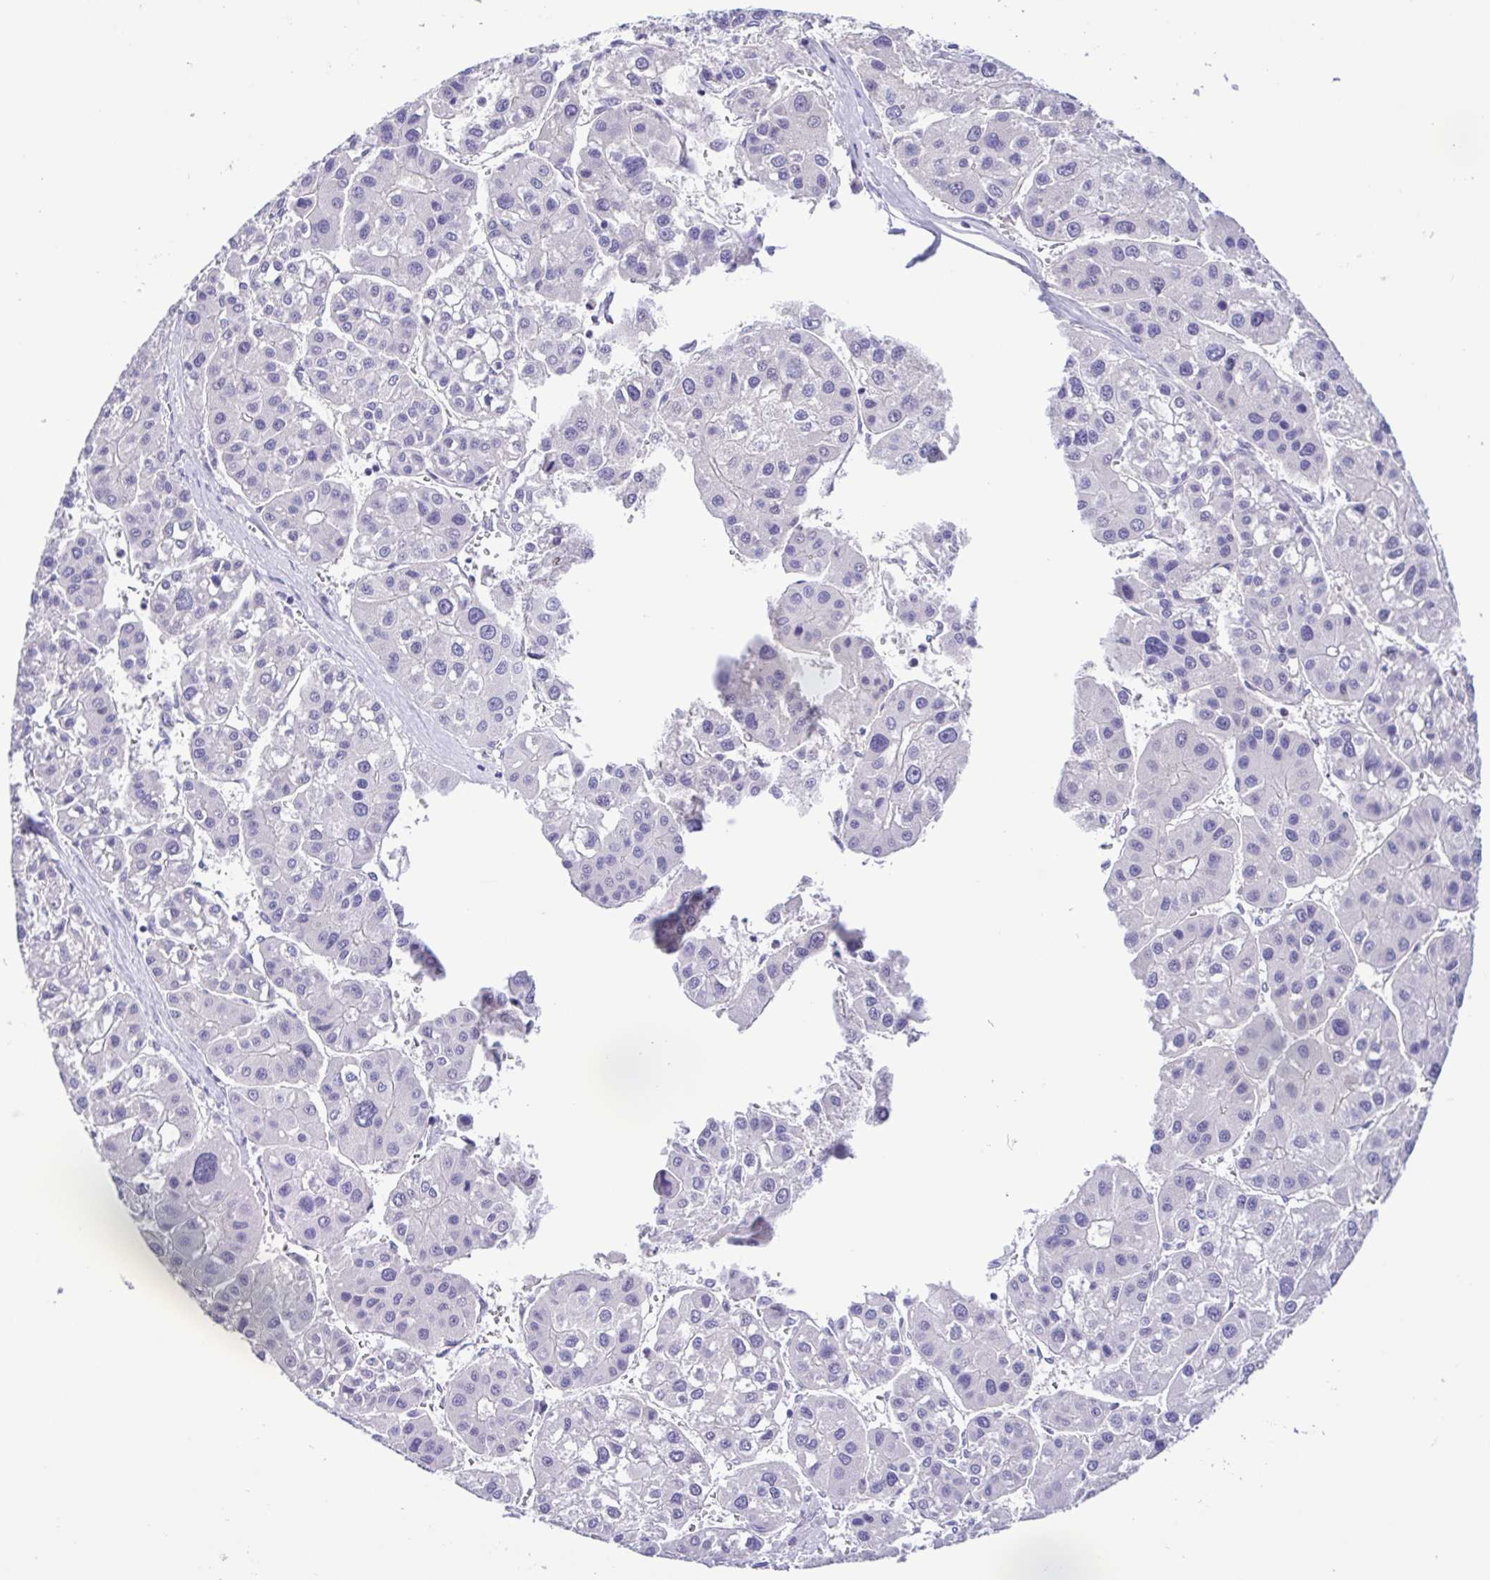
{"staining": {"intensity": "negative", "quantity": "none", "location": "none"}, "tissue": "liver cancer", "cell_type": "Tumor cells", "image_type": "cancer", "snomed": [{"axis": "morphology", "description": "Carcinoma, Hepatocellular, NOS"}, {"axis": "topography", "description": "Liver"}], "caption": "Immunohistochemistry (IHC) image of neoplastic tissue: hepatocellular carcinoma (liver) stained with DAB reveals no significant protein positivity in tumor cells.", "gene": "GABBR2", "patient": {"sex": "male", "age": 73}}